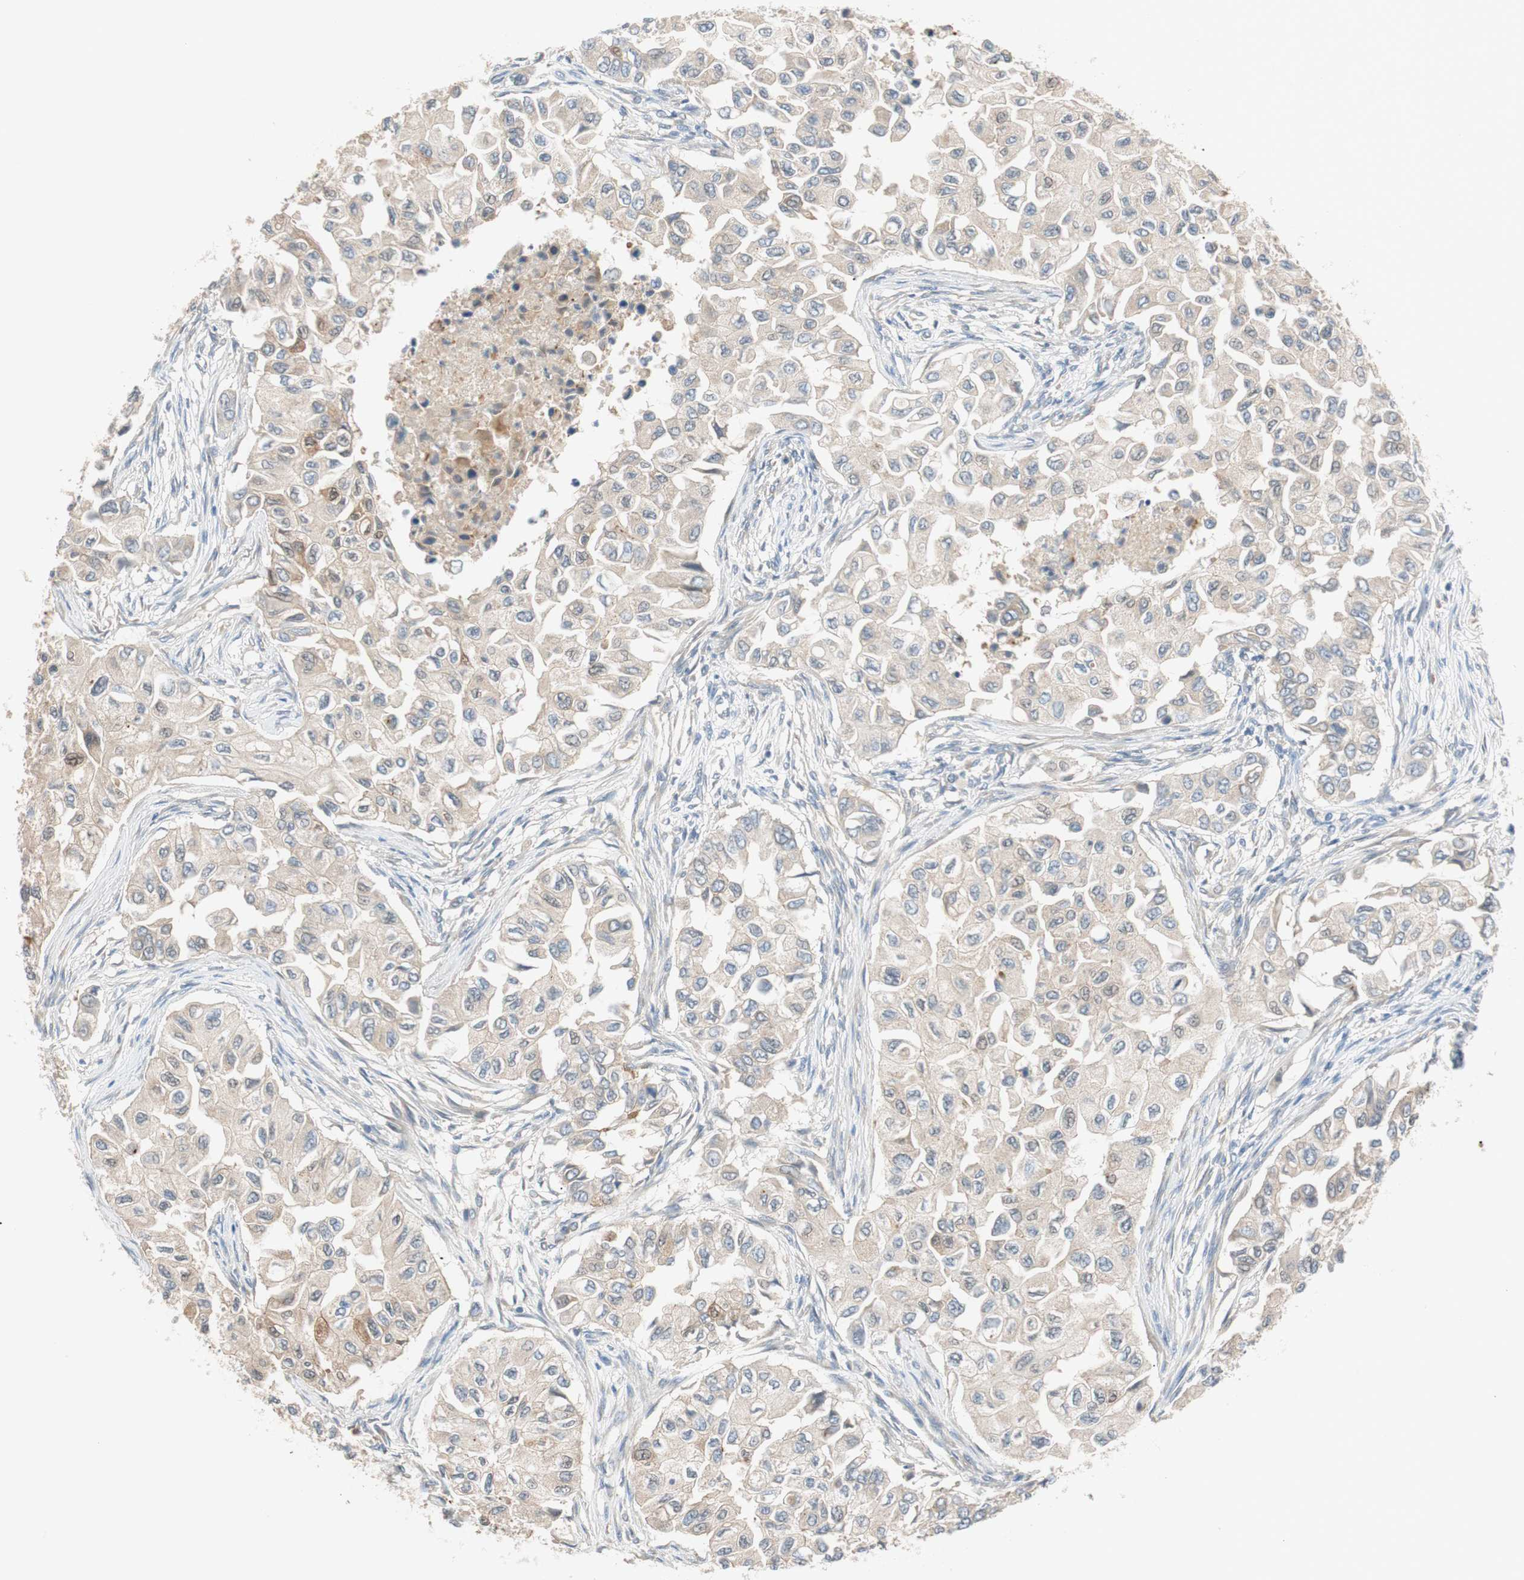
{"staining": {"intensity": "weak", "quantity": ">75%", "location": "cytoplasmic/membranous"}, "tissue": "breast cancer", "cell_type": "Tumor cells", "image_type": "cancer", "snomed": [{"axis": "morphology", "description": "Normal tissue, NOS"}, {"axis": "morphology", "description": "Duct carcinoma"}, {"axis": "topography", "description": "Breast"}], "caption": "Human breast cancer (intraductal carcinoma) stained for a protein (brown) exhibits weak cytoplasmic/membranous positive positivity in approximately >75% of tumor cells.", "gene": "PCK1", "patient": {"sex": "female", "age": 49}}